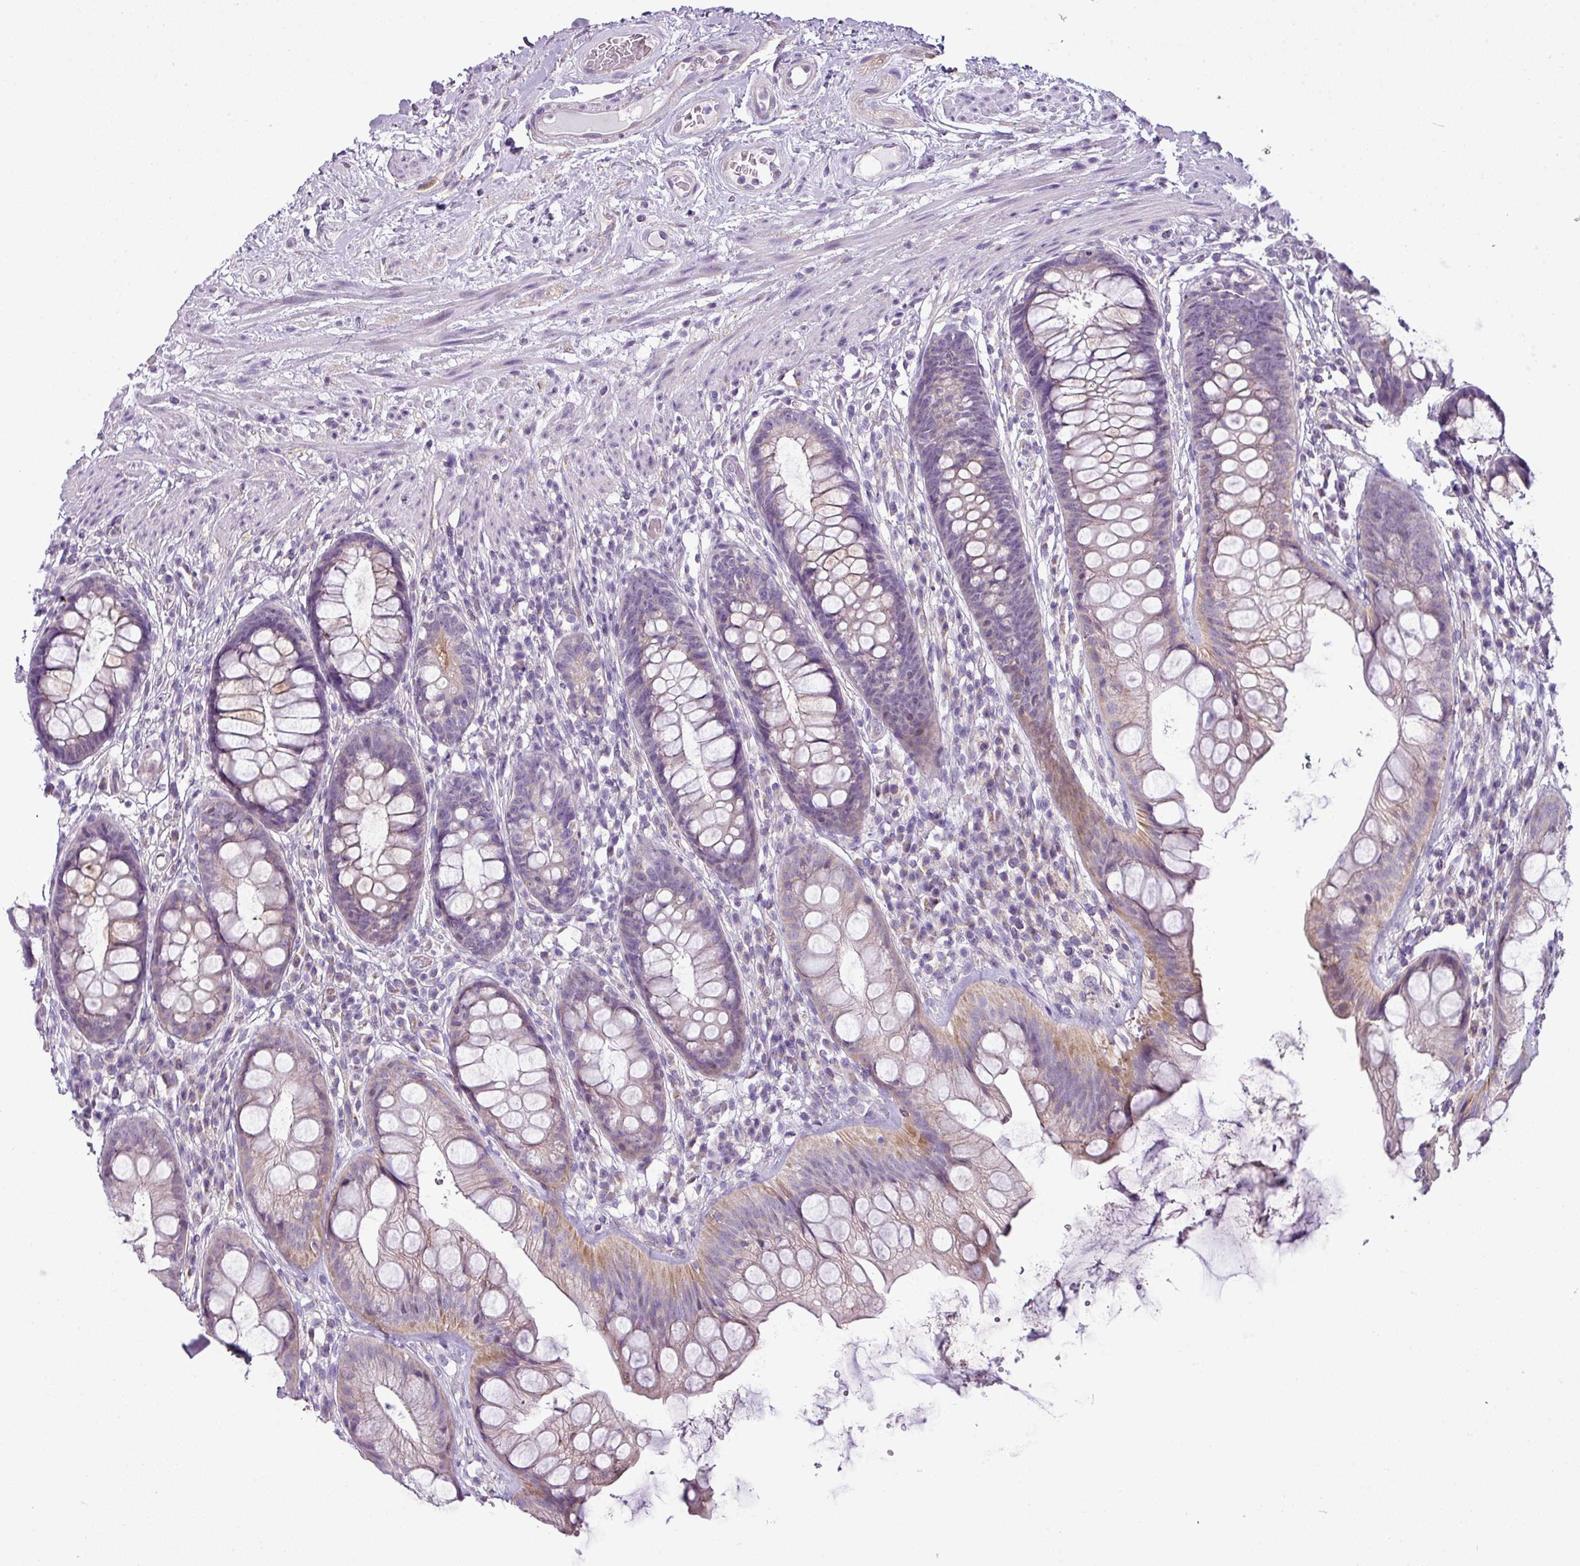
{"staining": {"intensity": "moderate", "quantity": "<25%", "location": "cytoplasmic/membranous"}, "tissue": "rectum", "cell_type": "Glandular cells", "image_type": "normal", "snomed": [{"axis": "morphology", "description": "Normal tissue, NOS"}, {"axis": "topography", "description": "Rectum"}], "caption": "The immunohistochemical stain shows moderate cytoplasmic/membranous staining in glandular cells of benign rectum.", "gene": "TMEM178B", "patient": {"sex": "male", "age": 74}}